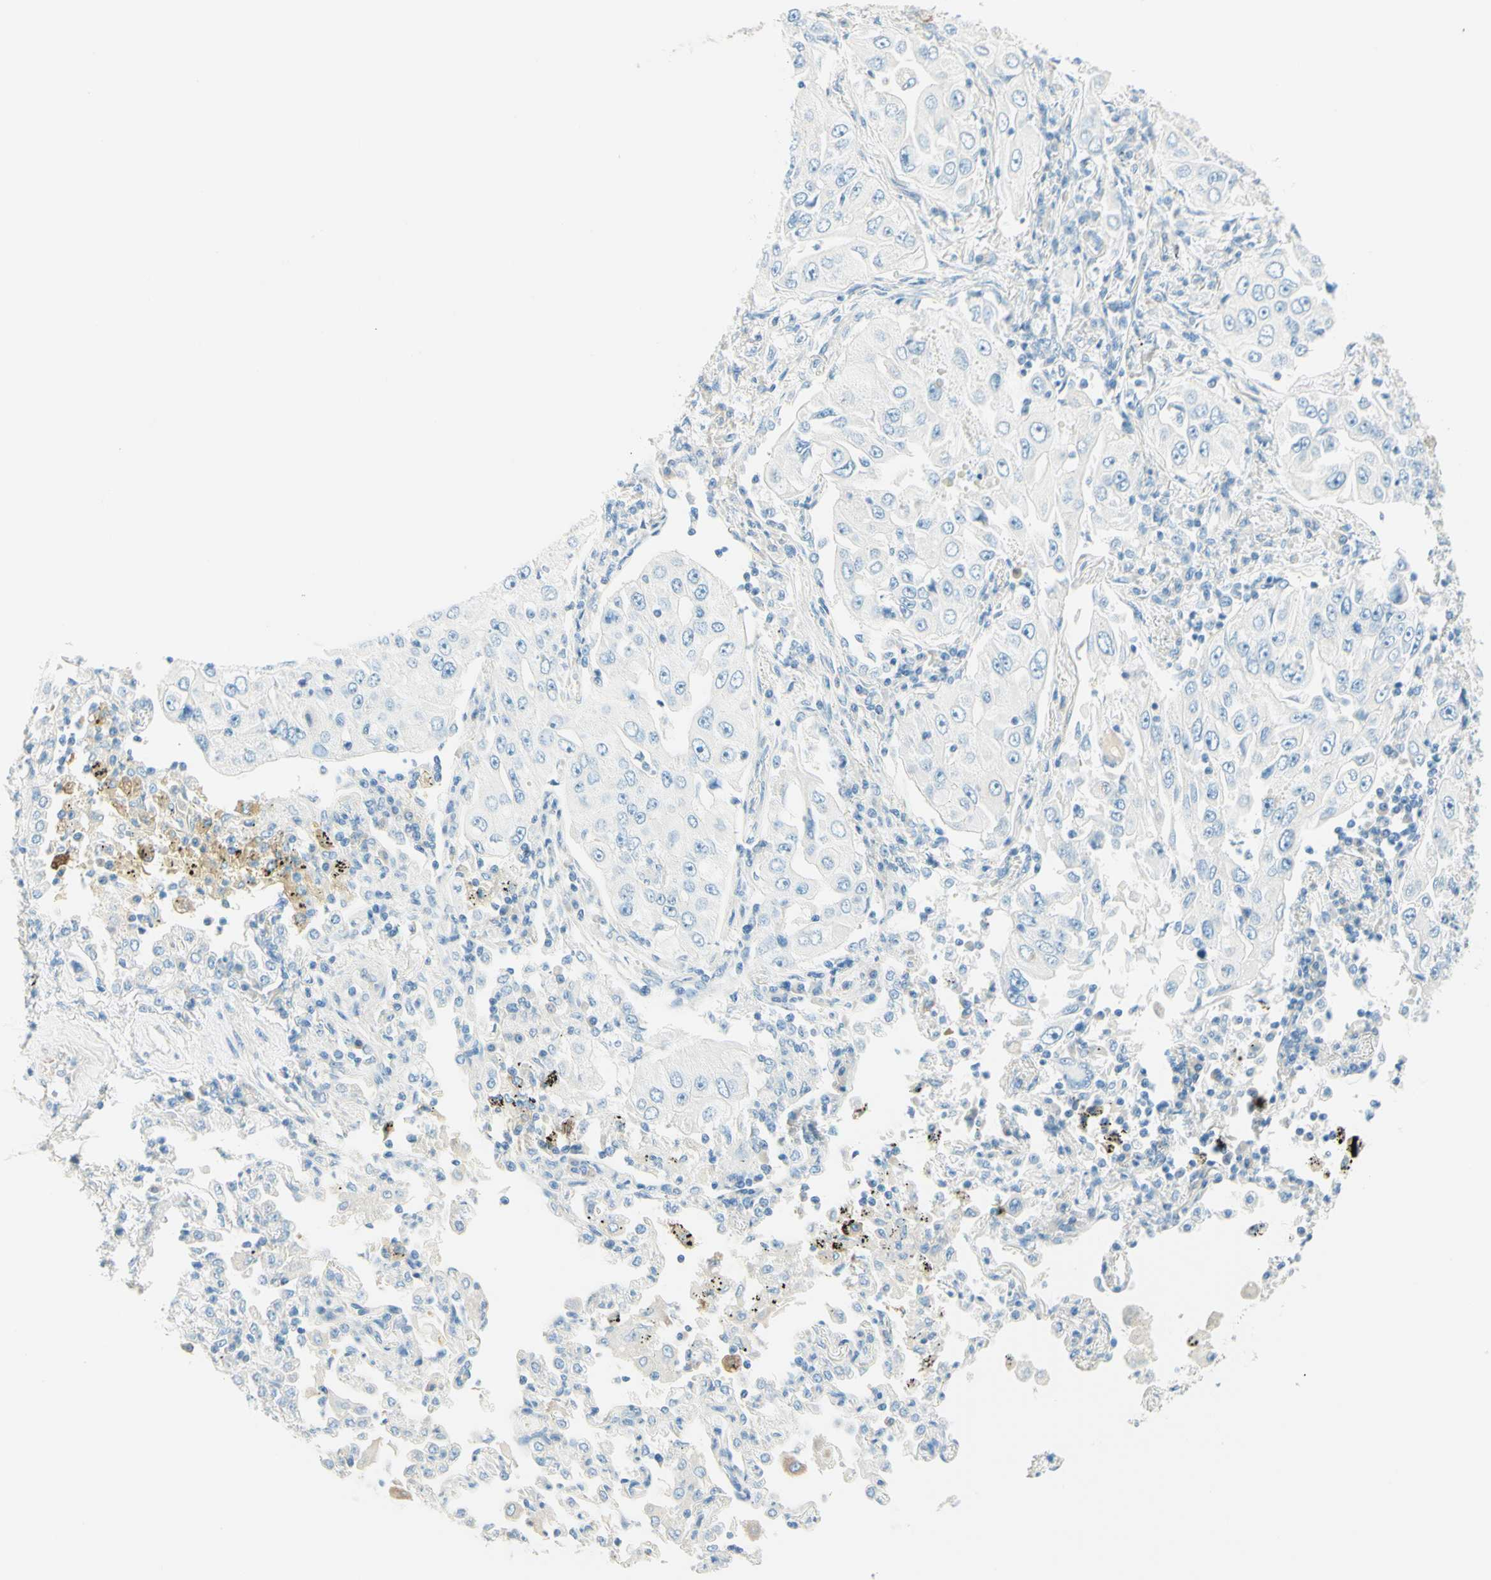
{"staining": {"intensity": "negative", "quantity": "none", "location": "none"}, "tissue": "lung cancer", "cell_type": "Tumor cells", "image_type": "cancer", "snomed": [{"axis": "morphology", "description": "Adenocarcinoma, NOS"}, {"axis": "topography", "description": "Lung"}], "caption": "Image shows no significant protein positivity in tumor cells of lung adenocarcinoma. (DAB immunohistochemistry, high magnification).", "gene": "NCBP2L", "patient": {"sex": "male", "age": 84}}